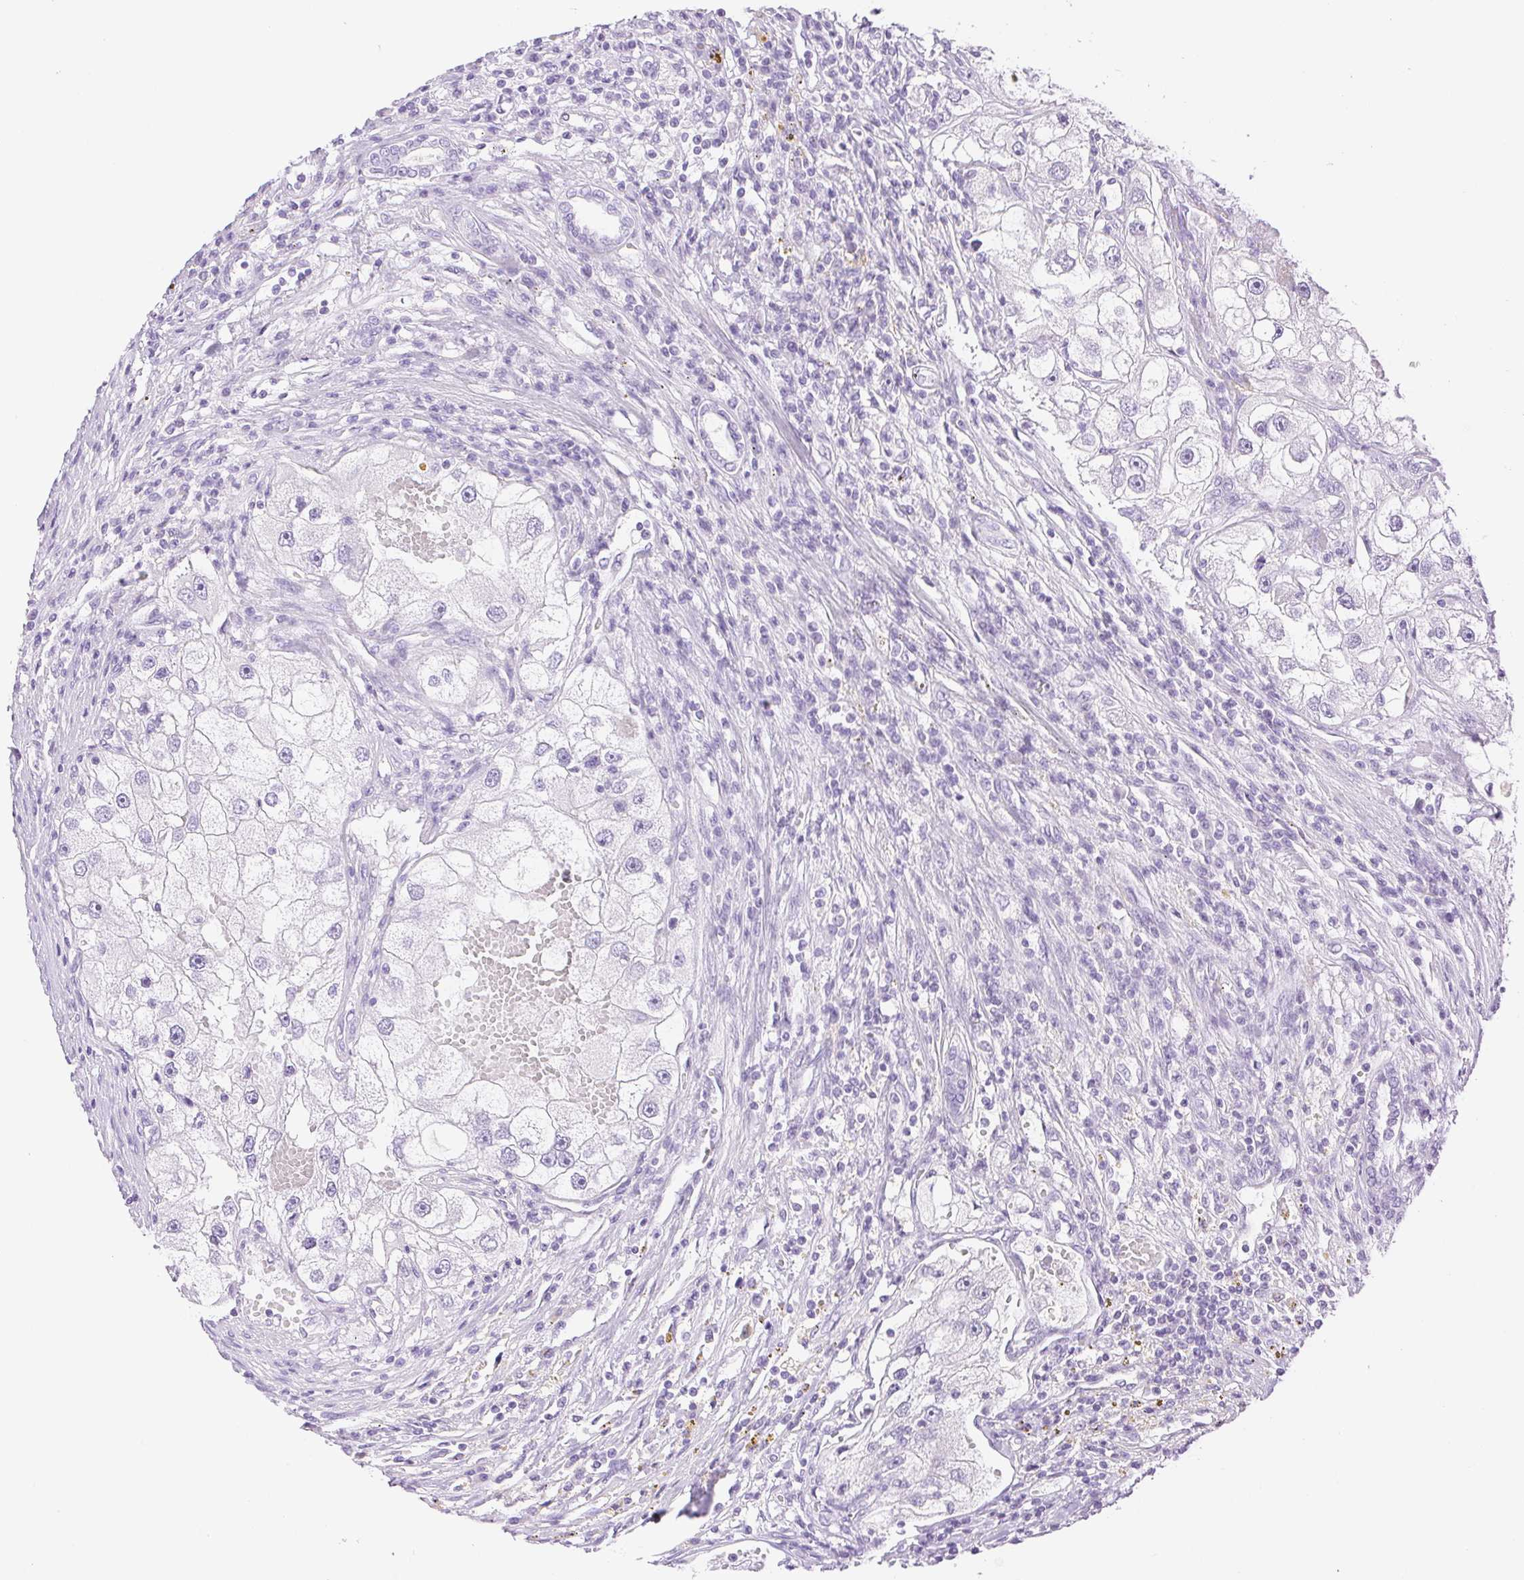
{"staining": {"intensity": "negative", "quantity": "none", "location": "none"}, "tissue": "renal cancer", "cell_type": "Tumor cells", "image_type": "cancer", "snomed": [{"axis": "morphology", "description": "Adenocarcinoma, NOS"}, {"axis": "topography", "description": "Kidney"}], "caption": "This photomicrograph is of renal adenocarcinoma stained with immunohistochemistry (IHC) to label a protein in brown with the nuclei are counter-stained blue. There is no staining in tumor cells. The staining was performed using DAB to visualize the protein expression in brown, while the nuclei were stained in blue with hematoxylin (Magnification: 20x).", "gene": "SPACA4", "patient": {"sex": "male", "age": 63}}